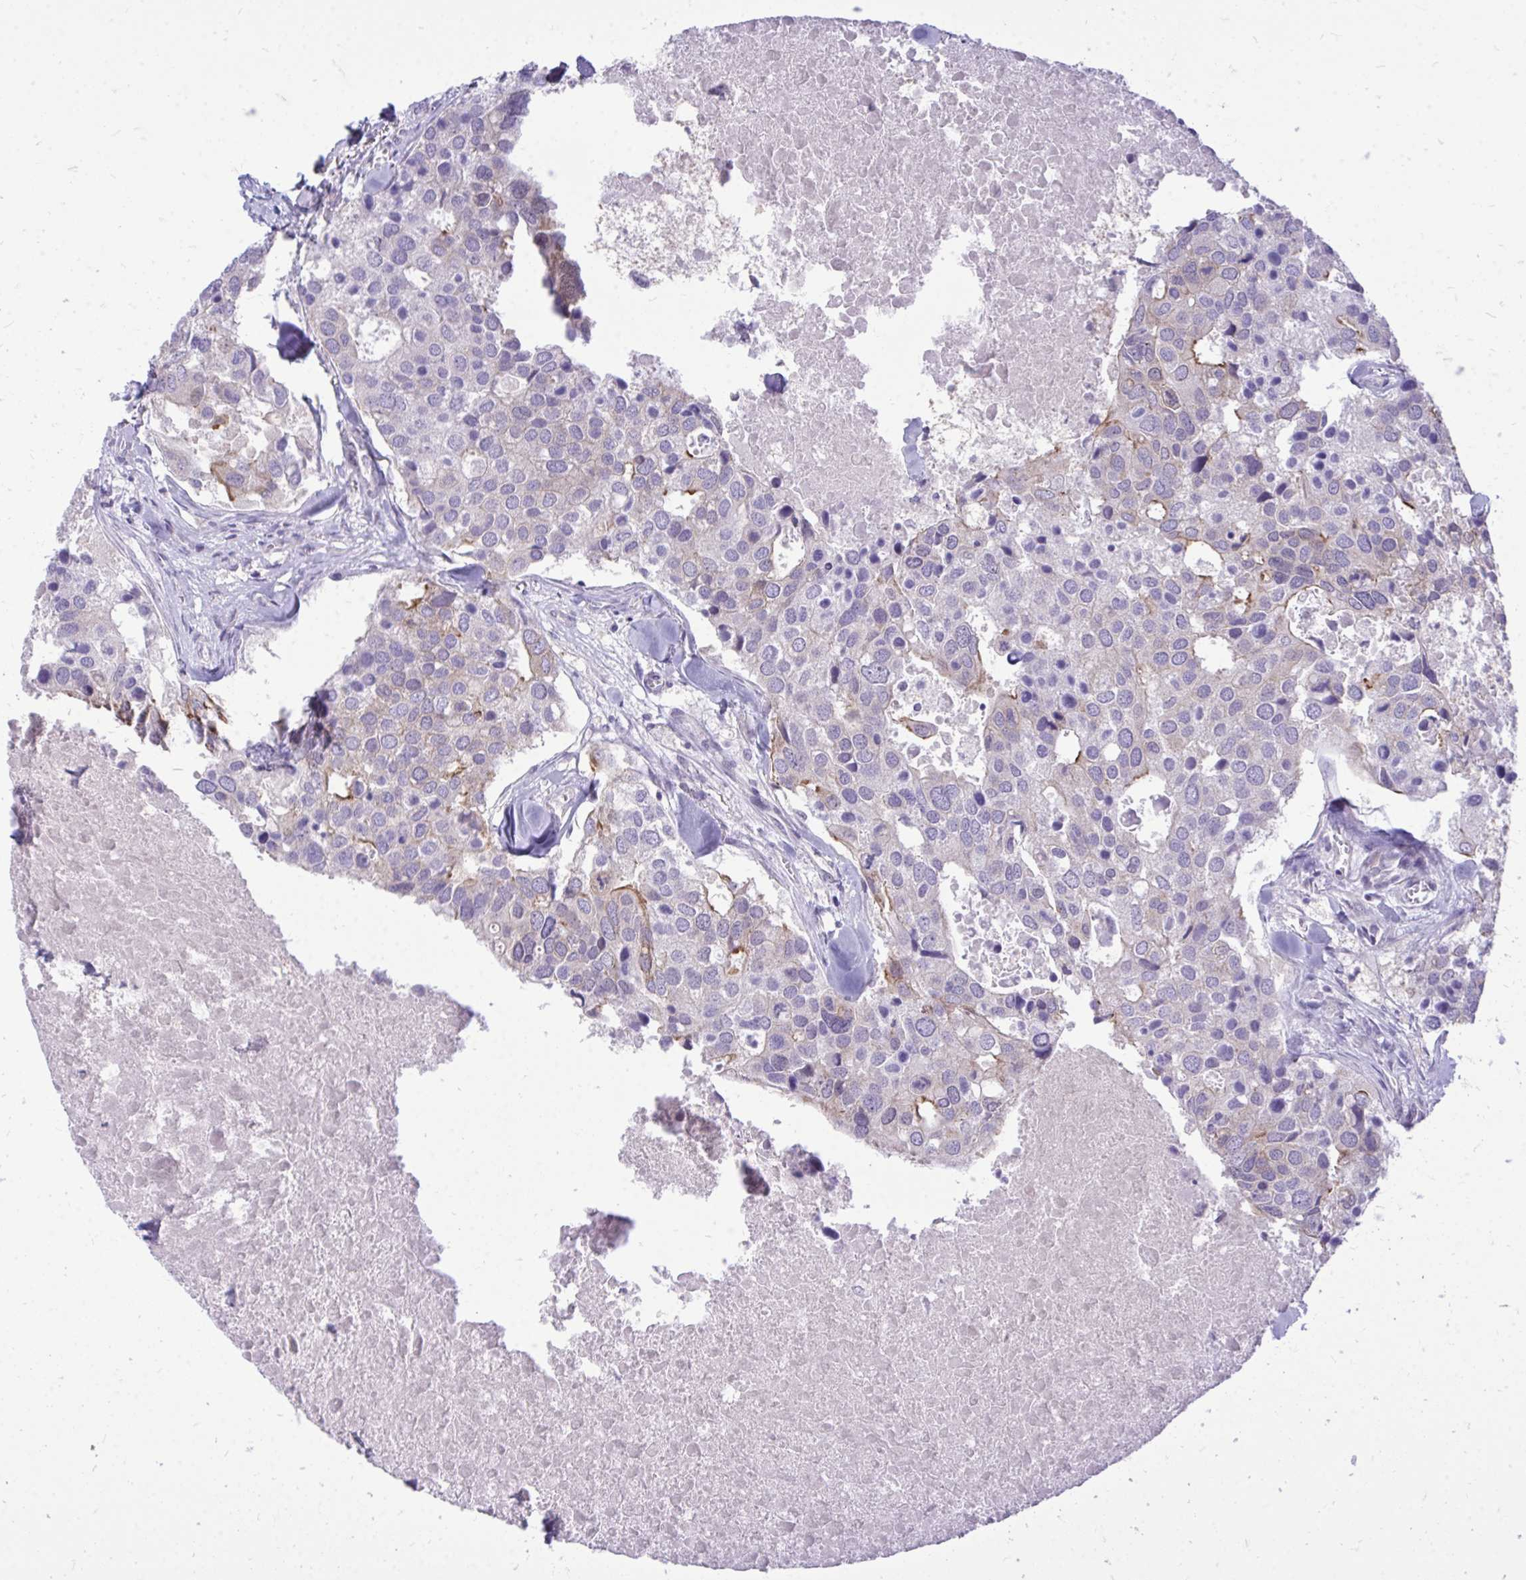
{"staining": {"intensity": "moderate", "quantity": "<25%", "location": "cytoplasmic/membranous"}, "tissue": "breast cancer", "cell_type": "Tumor cells", "image_type": "cancer", "snomed": [{"axis": "morphology", "description": "Duct carcinoma"}, {"axis": "topography", "description": "Breast"}], "caption": "Breast infiltrating ductal carcinoma stained for a protein reveals moderate cytoplasmic/membranous positivity in tumor cells.", "gene": "SPTBN2", "patient": {"sex": "female", "age": 83}}